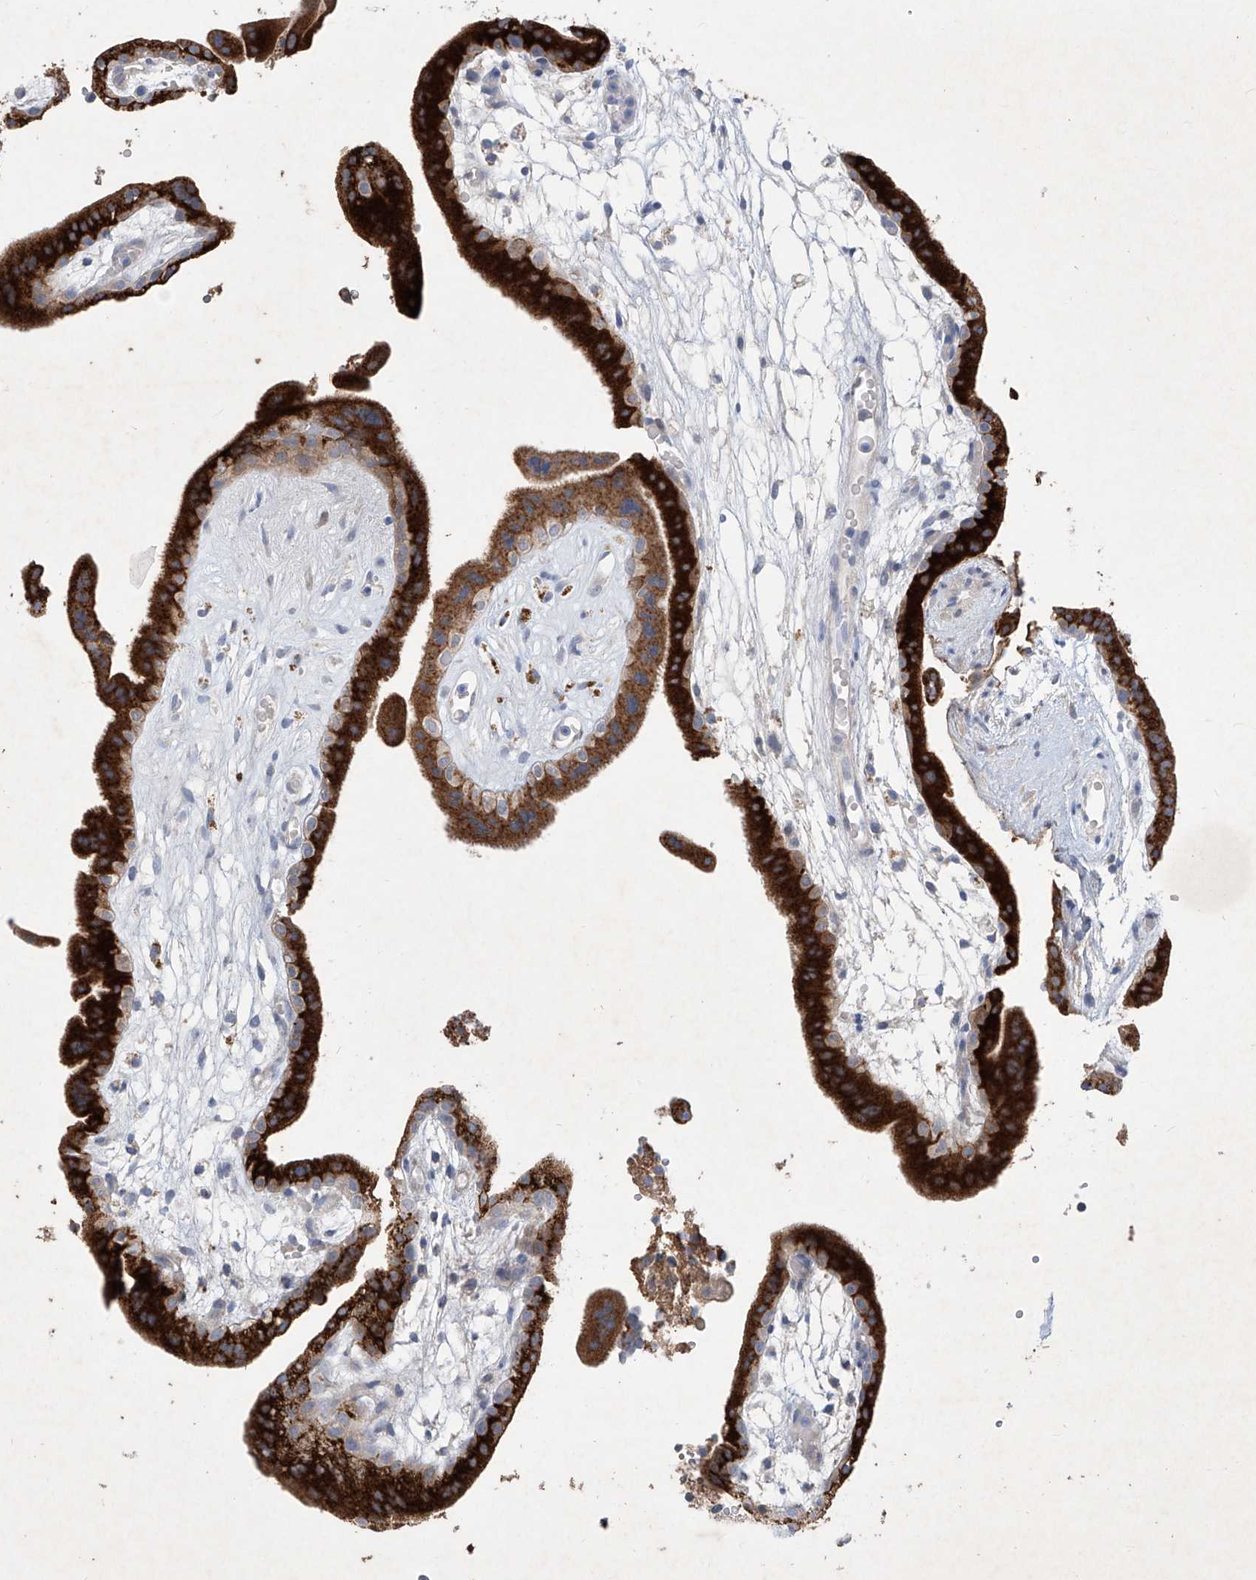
{"staining": {"intensity": "strong", "quantity": "25%-75%", "location": "cytoplasmic/membranous"}, "tissue": "placenta", "cell_type": "Trophoblastic cells", "image_type": "normal", "snomed": [{"axis": "morphology", "description": "Normal tissue, NOS"}, {"axis": "topography", "description": "Placenta"}], "caption": "This photomicrograph displays normal placenta stained with IHC to label a protein in brown. The cytoplasmic/membranous of trophoblastic cells show strong positivity for the protein. Nuclei are counter-stained blue.", "gene": "ASNS", "patient": {"sex": "female", "age": 18}}